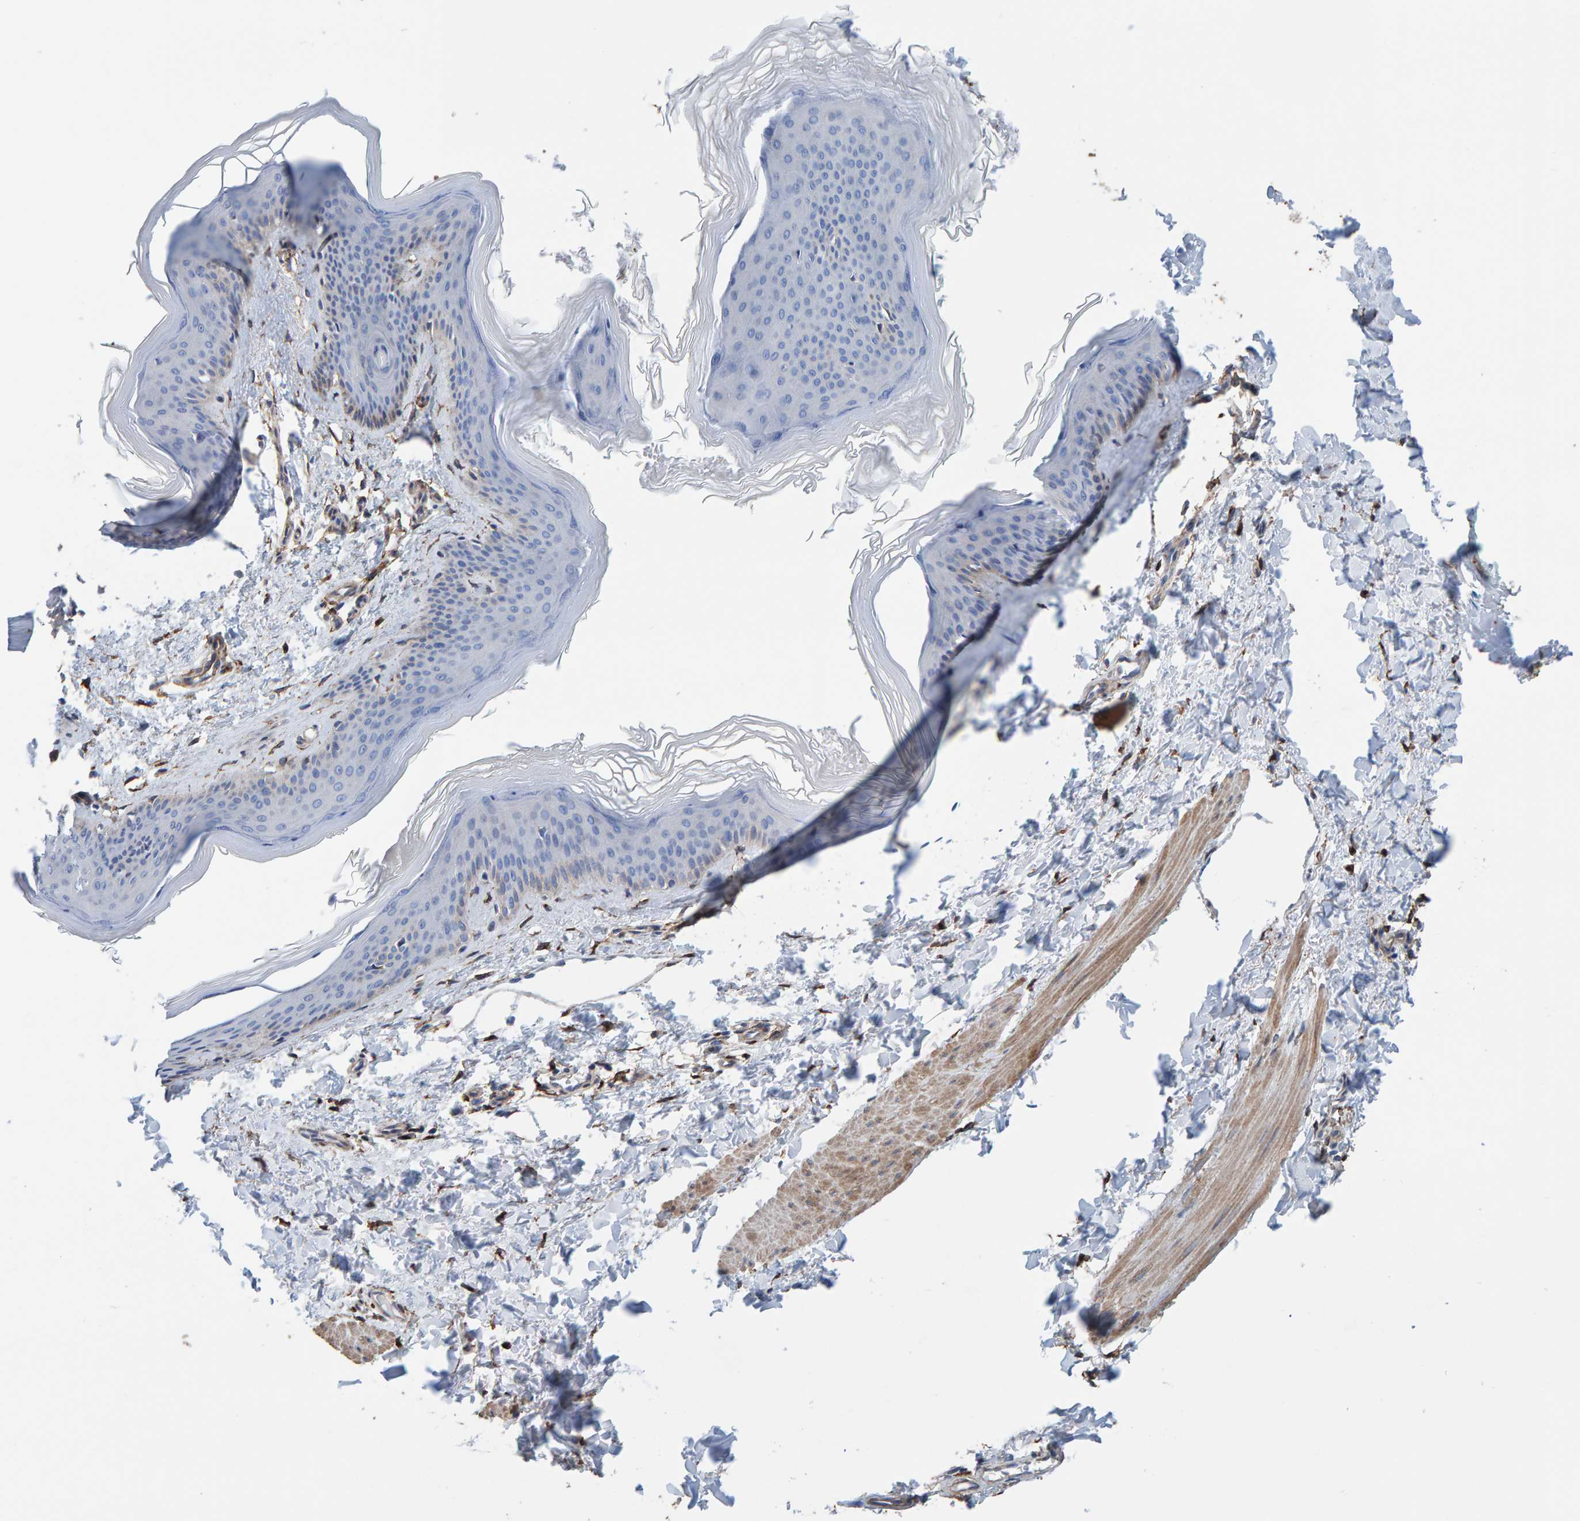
{"staining": {"intensity": "moderate", "quantity": ">75%", "location": "cytoplasmic/membranous"}, "tissue": "skin", "cell_type": "Fibroblasts", "image_type": "normal", "snomed": [{"axis": "morphology", "description": "Normal tissue, NOS"}, {"axis": "topography", "description": "Skin"}], "caption": "The immunohistochemical stain shows moderate cytoplasmic/membranous staining in fibroblasts of benign skin. Nuclei are stained in blue.", "gene": "LRP1", "patient": {"sex": "female", "age": 27}}